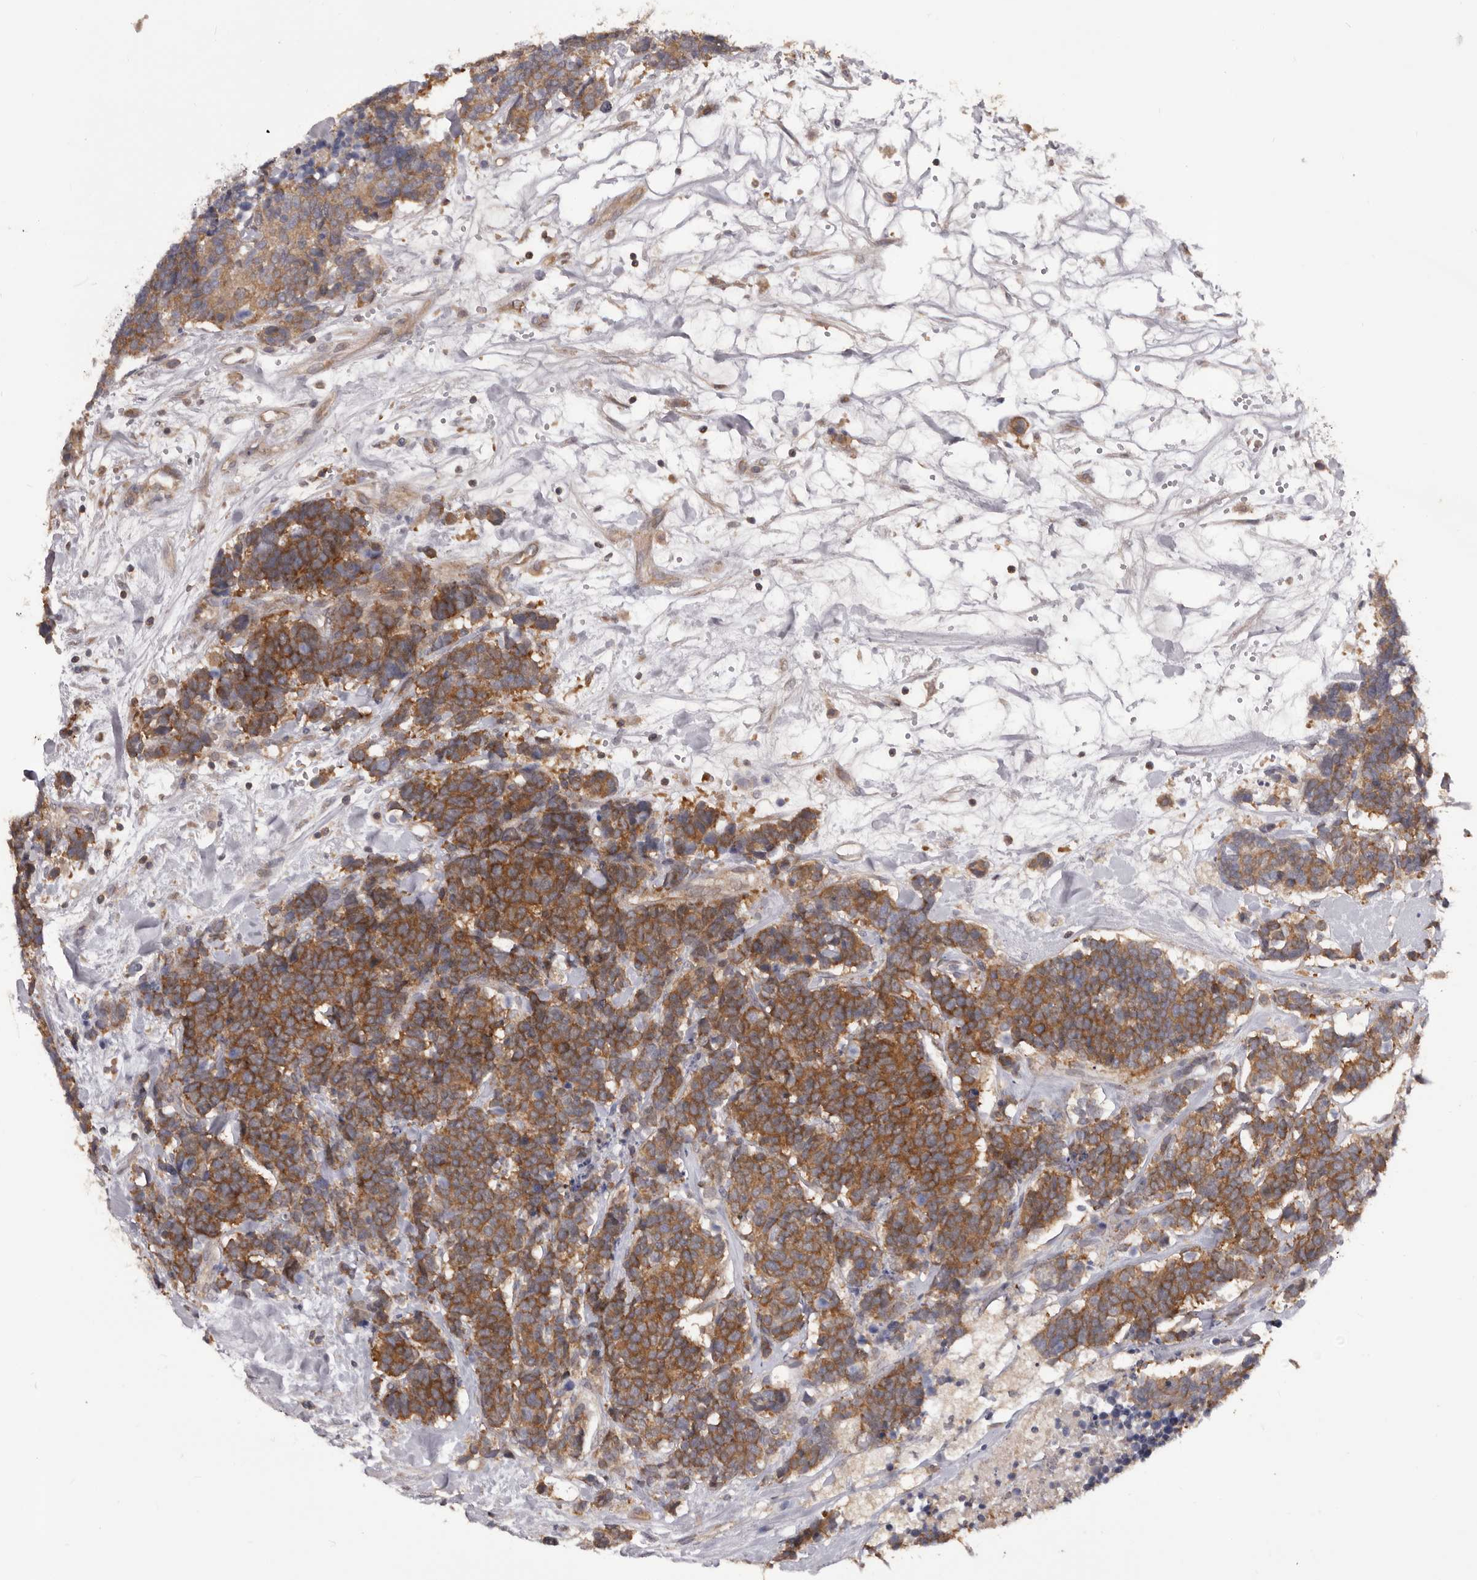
{"staining": {"intensity": "strong", "quantity": ">75%", "location": "cytoplasmic/membranous"}, "tissue": "carcinoid", "cell_type": "Tumor cells", "image_type": "cancer", "snomed": [{"axis": "morphology", "description": "Carcinoma, NOS"}, {"axis": "morphology", "description": "Carcinoid, malignant, NOS"}, {"axis": "topography", "description": "Urinary bladder"}], "caption": "There is high levels of strong cytoplasmic/membranous positivity in tumor cells of carcinoid, as demonstrated by immunohistochemical staining (brown color).", "gene": "HBS1L", "patient": {"sex": "male", "age": 57}}